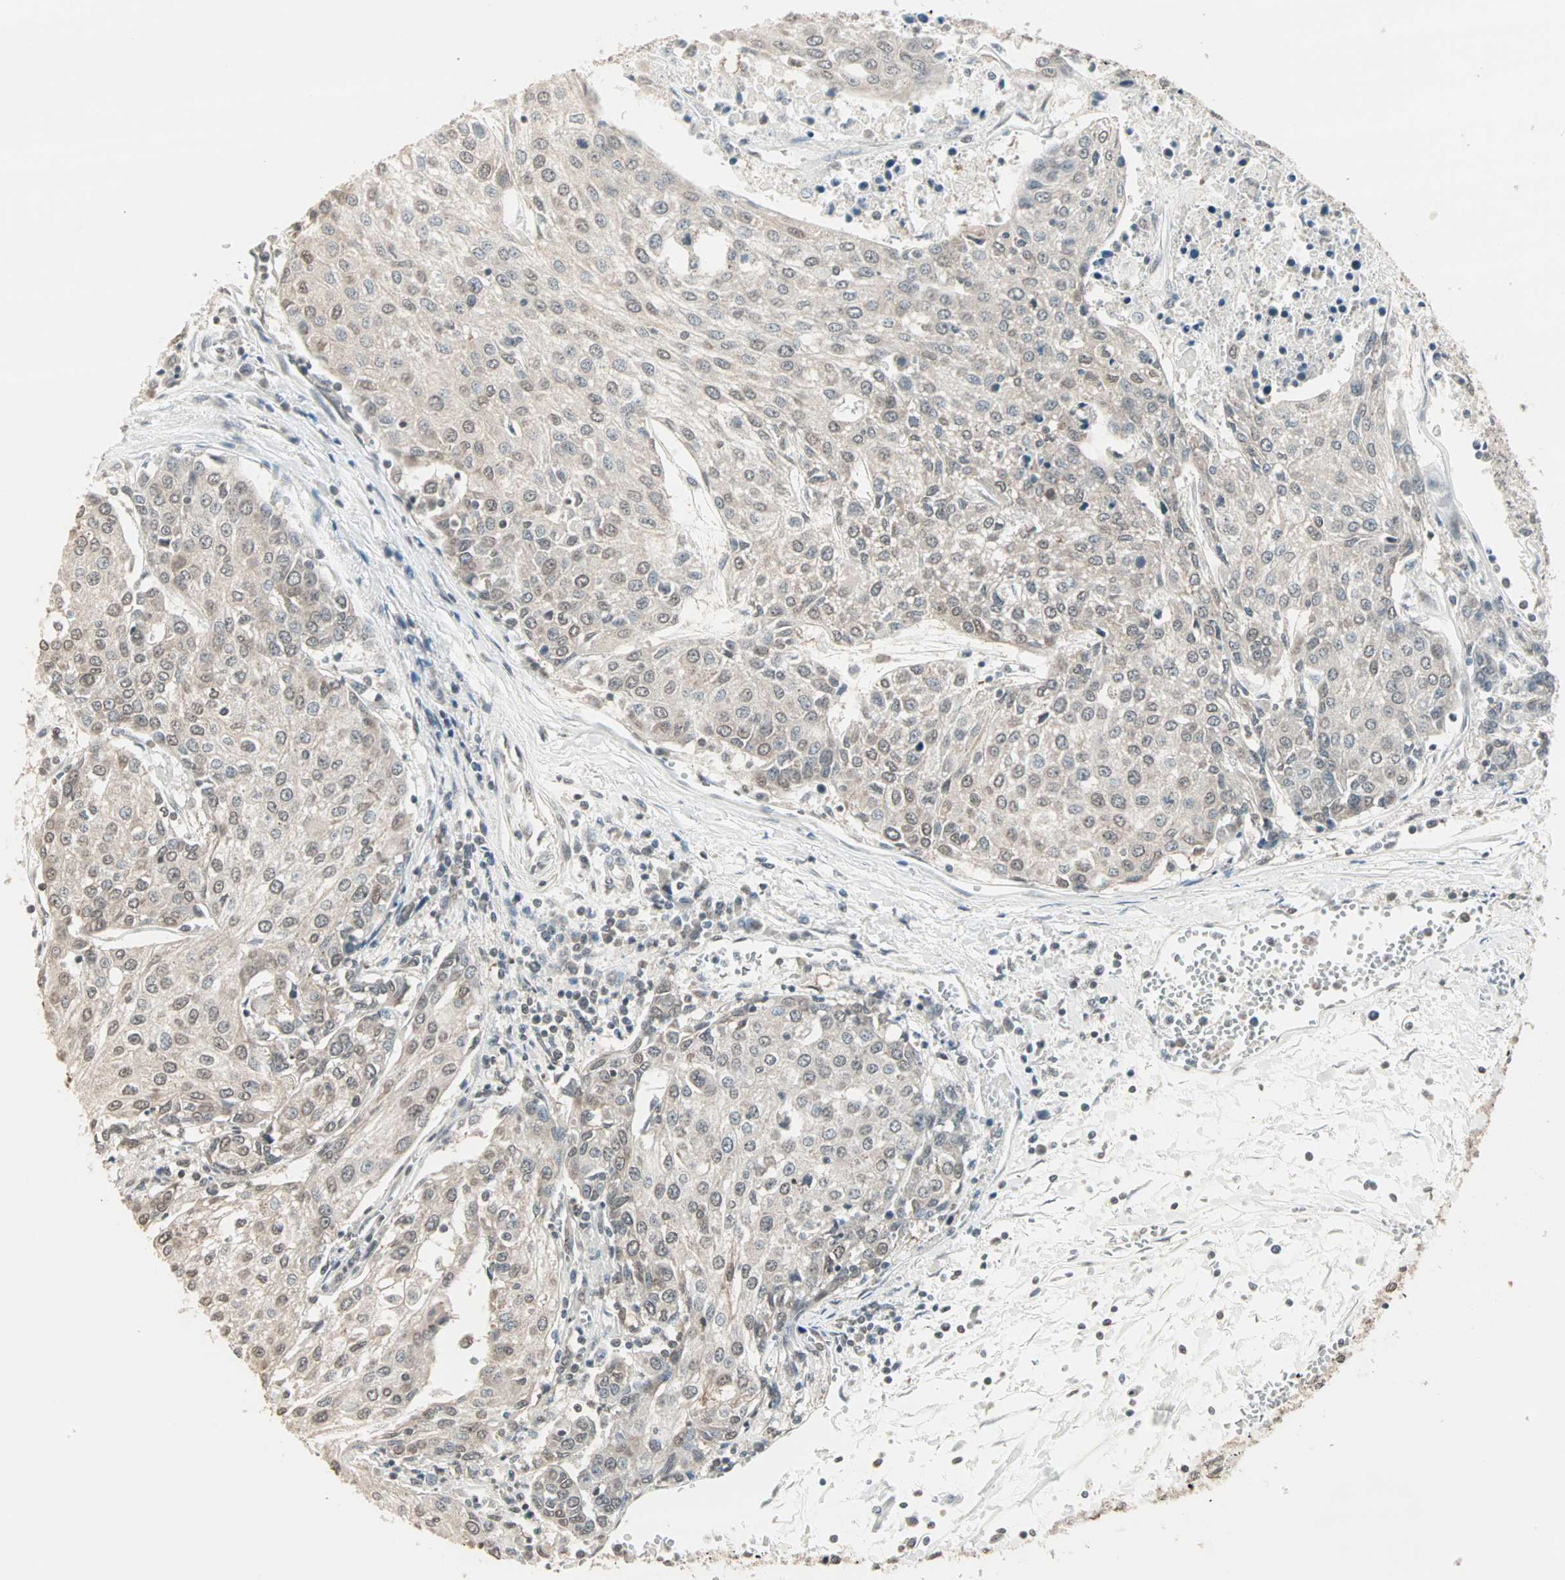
{"staining": {"intensity": "weak", "quantity": "25%-75%", "location": "cytoplasmic/membranous,nuclear"}, "tissue": "urothelial cancer", "cell_type": "Tumor cells", "image_type": "cancer", "snomed": [{"axis": "morphology", "description": "Urothelial carcinoma, High grade"}, {"axis": "topography", "description": "Urinary bladder"}], "caption": "Immunohistochemistry photomicrograph of neoplastic tissue: human urothelial carcinoma (high-grade) stained using IHC reveals low levels of weak protein expression localized specifically in the cytoplasmic/membranous and nuclear of tumor cells, appearing as a cytoplasmic/membranous and nuclear brown color.", "gene": "CBLC", "patient": {"sex": "female", "age": 85}}